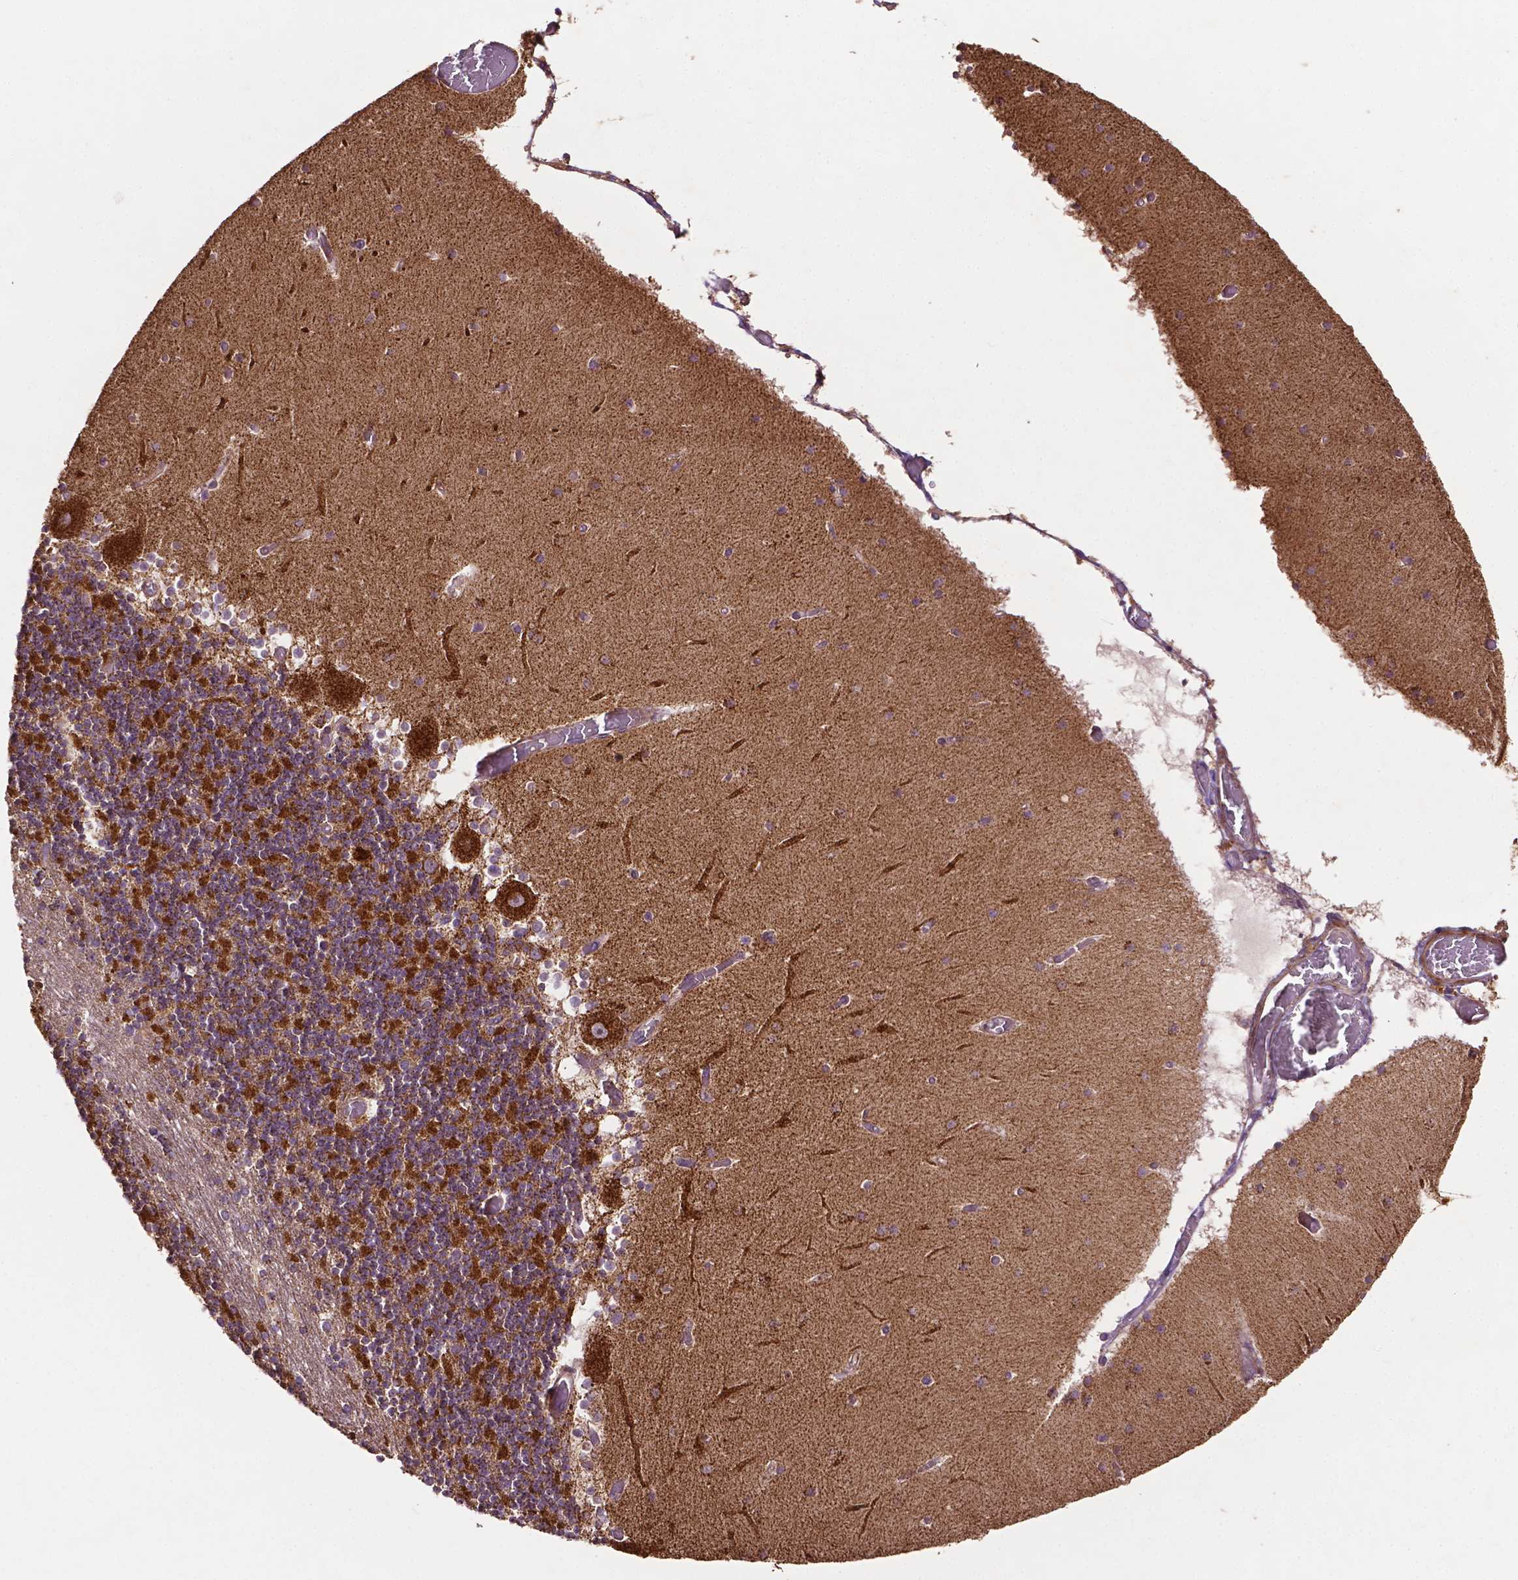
{"staining": {"intensity": "strong", "quantity": "25%-75%", "location": "cytoplasmic/membranous"}, "tissue": "cerebellum", "cell_type": "Cells in granular layer", "image_type": "normal", "snomed": [{"axis": "morphology", "description": "Normal tissue, NOS"}, {"axis": "topography", "description": "Cerebellum"}], "caption": "A high amount of strong cytoplasmic/membranous staining is seen in approximately 25%-75% of cells in granular layer in benign cerebellum.", "gene": "LRR1", "patient": {"sex": "female", "age": 28}}